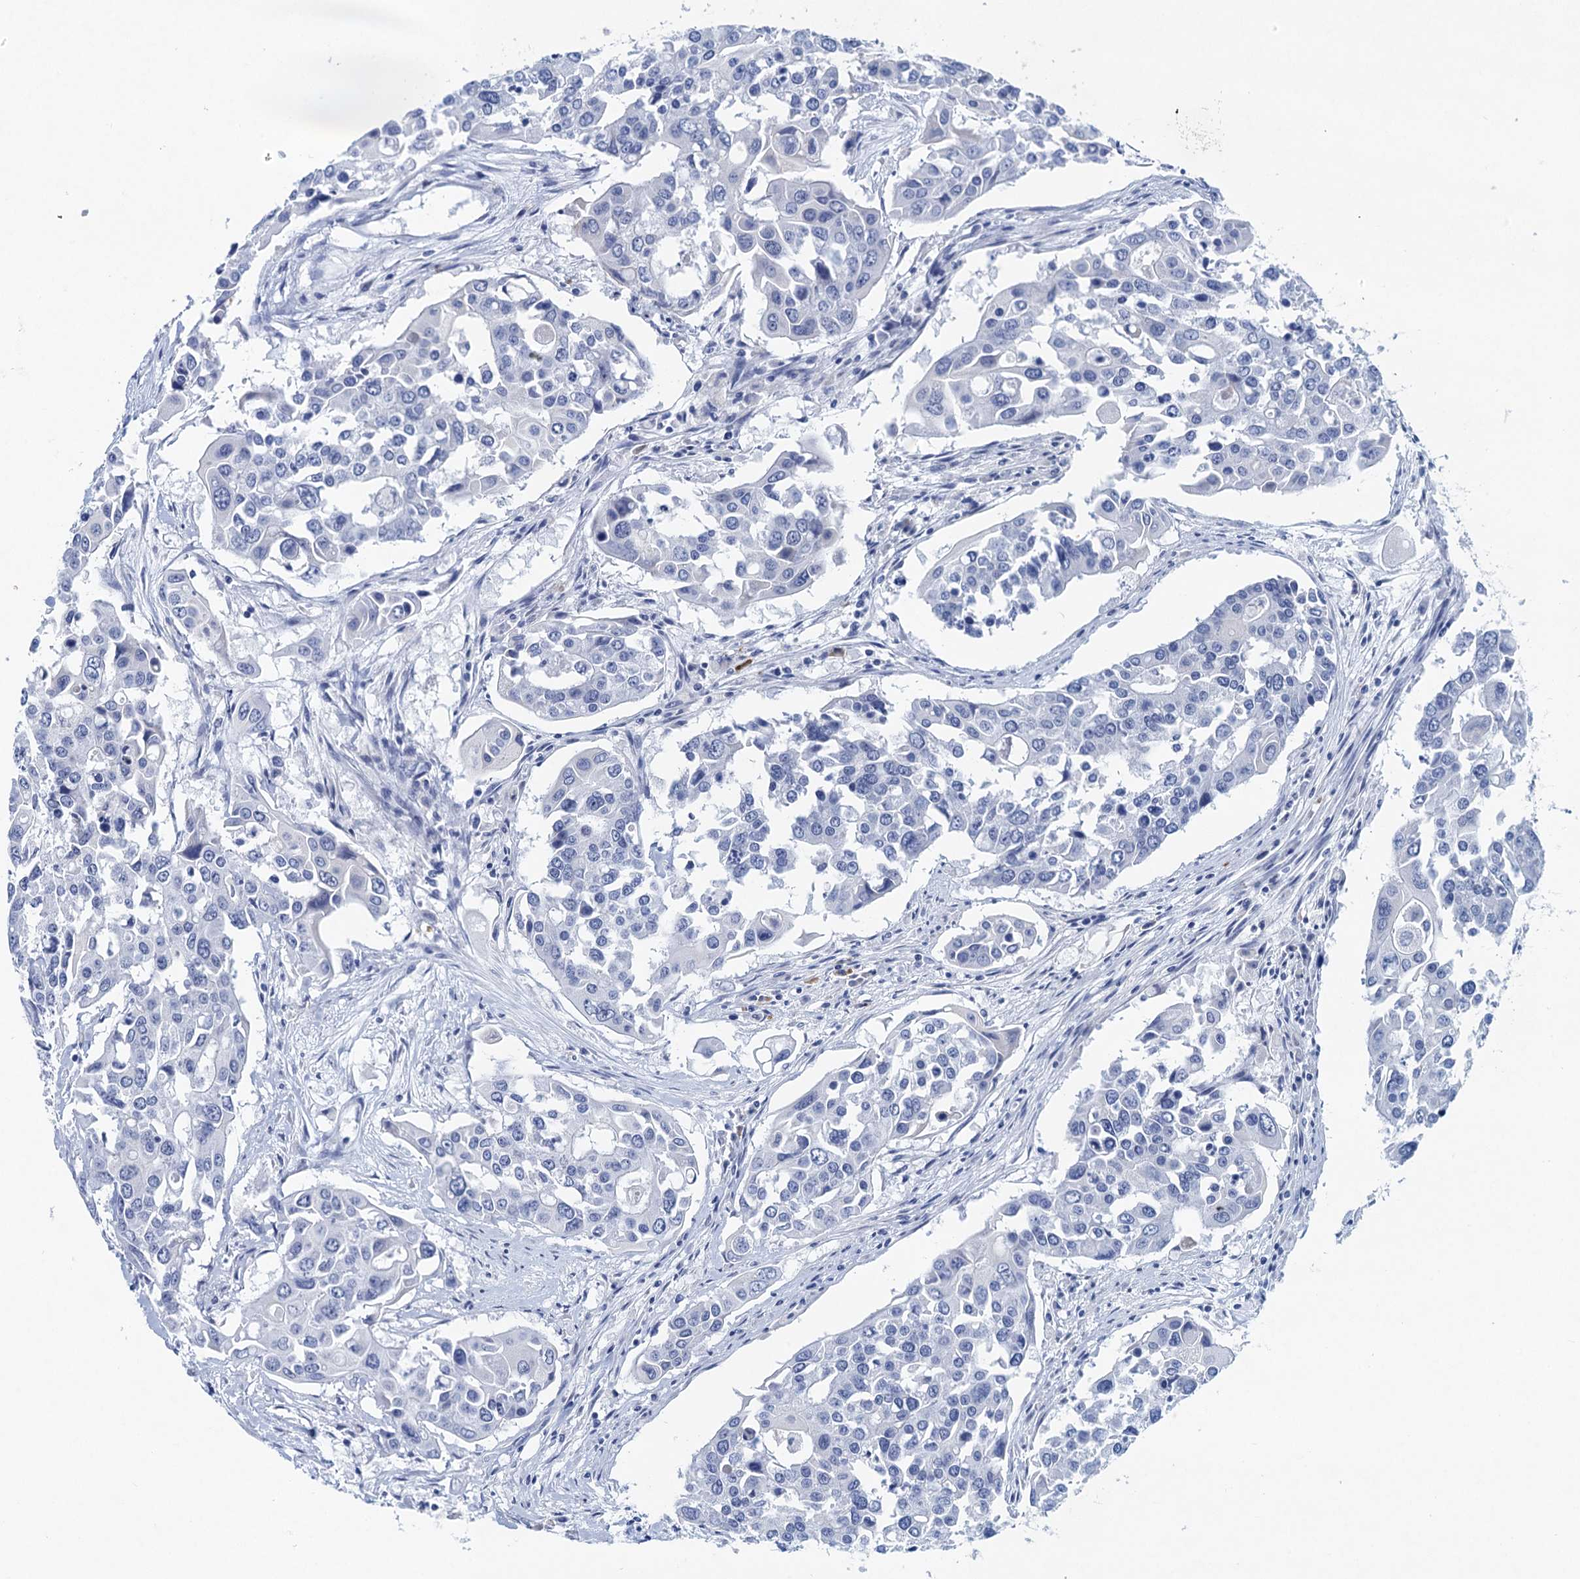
{"staining": {"intensity": "negative", "quantity": "none", "location": "none"}, "tissue": "colorectal cancer", "cell_type": "Tumor cells", "image_type": "cancer", "snomed": [{"axis": "morphology", "description": "Adenocarcinoma, NOS"}, {"axis": "topography", "description": "Colon"}], "caption": "Photomicrograph shows no significant protein positivity in tumor cells of colorectal adenocarcinoma.", "gene": "HAPSTR1", "patient": {"sex": "male", "age": 77}}